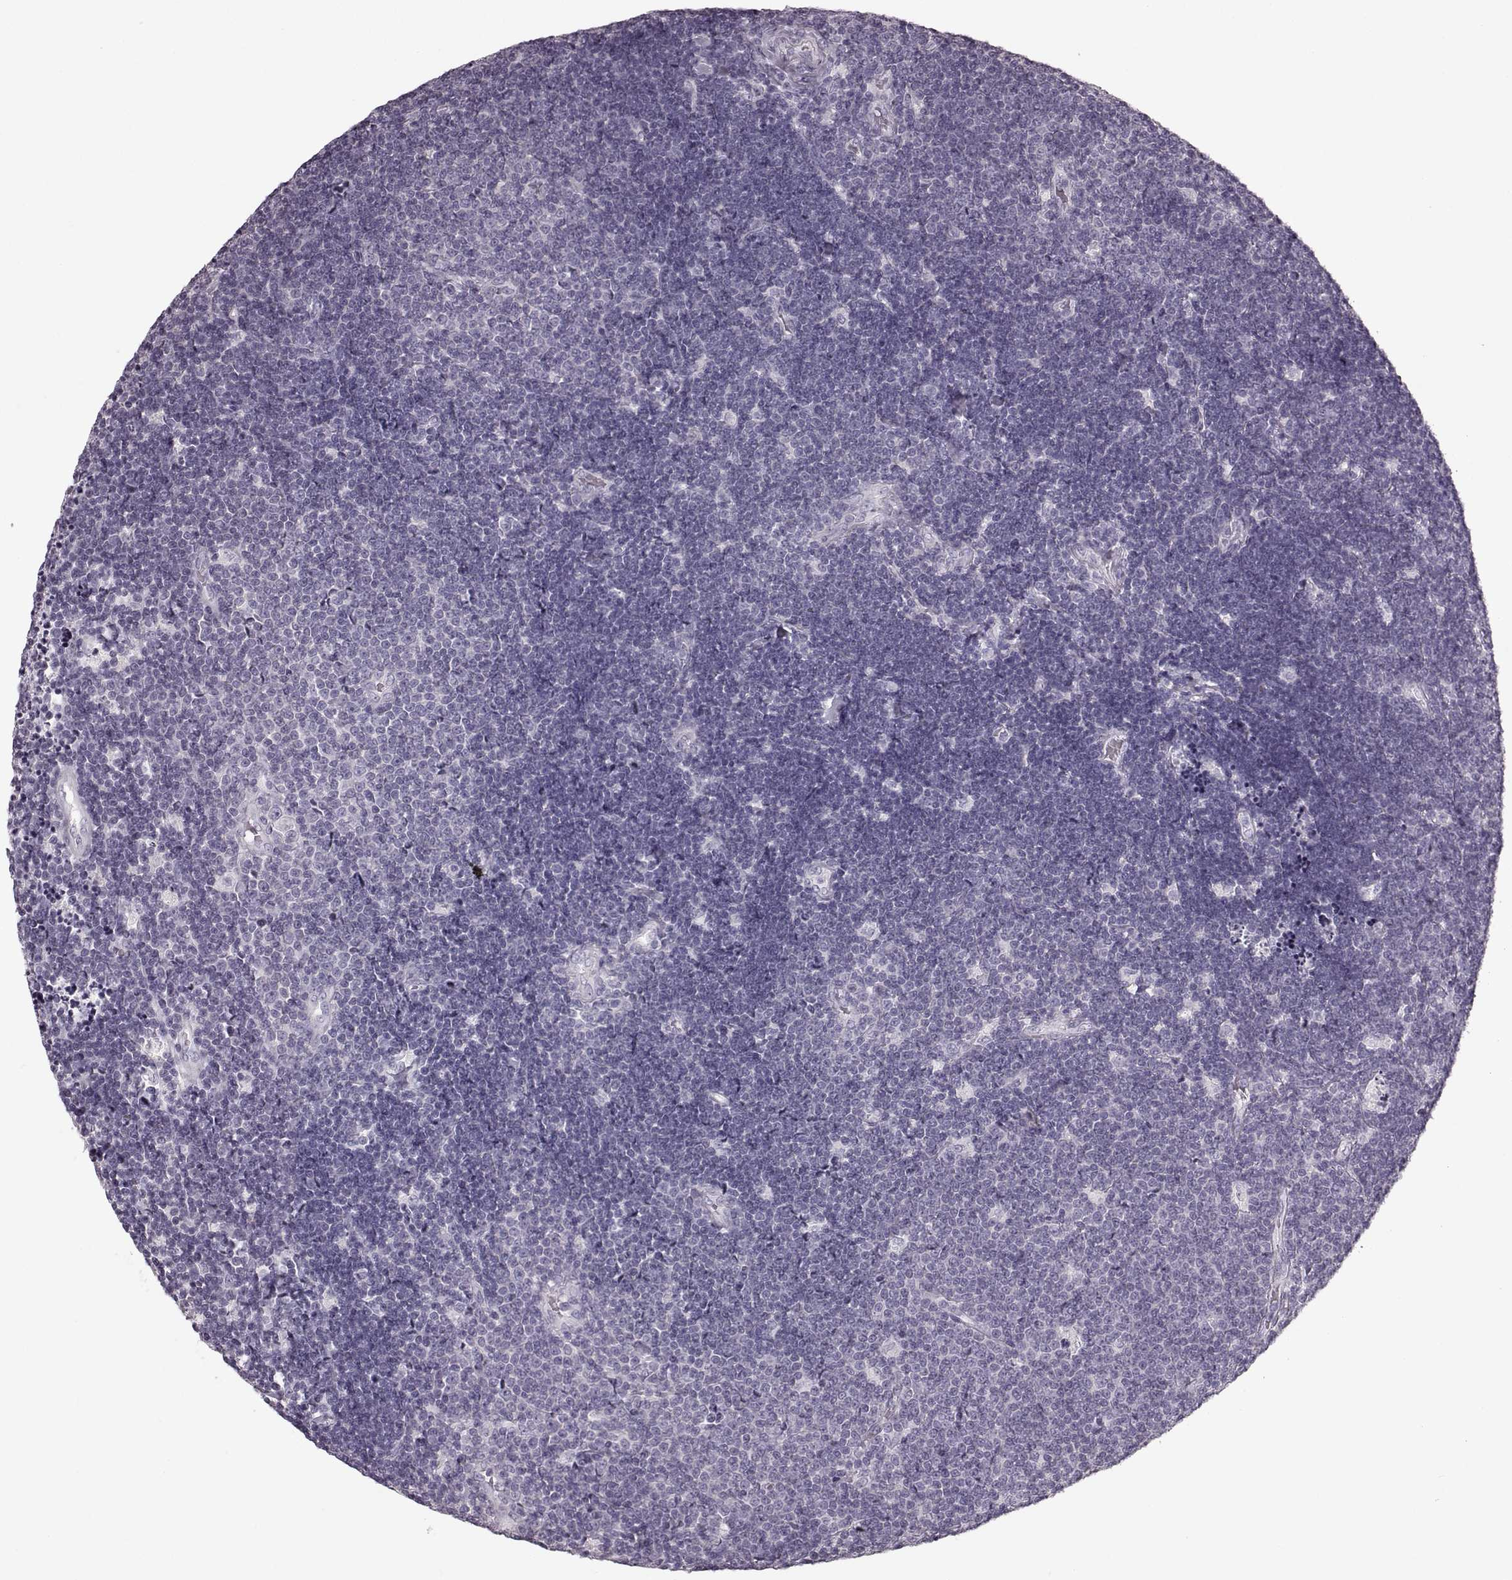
{"staining": {"intensity": "negative", "quantity": "none", "location": "none"}, "tissue": "lymphoma", "cell_type": "Tumor cells", "image_type": "cancer", "snomed": [{"axis": "morphology", "description": "Malignant lymphoma, non-Hodgkin's type, Low grade"}, {"axis": "topography", "description": "Brain"}], "caption": "Tumor cells show no significant protein staining in low-grade malignant lymphoma, non-Hodgkin's type.", "gene": "CRYBA2", "patient": {"sex": "female", "age": 66}}